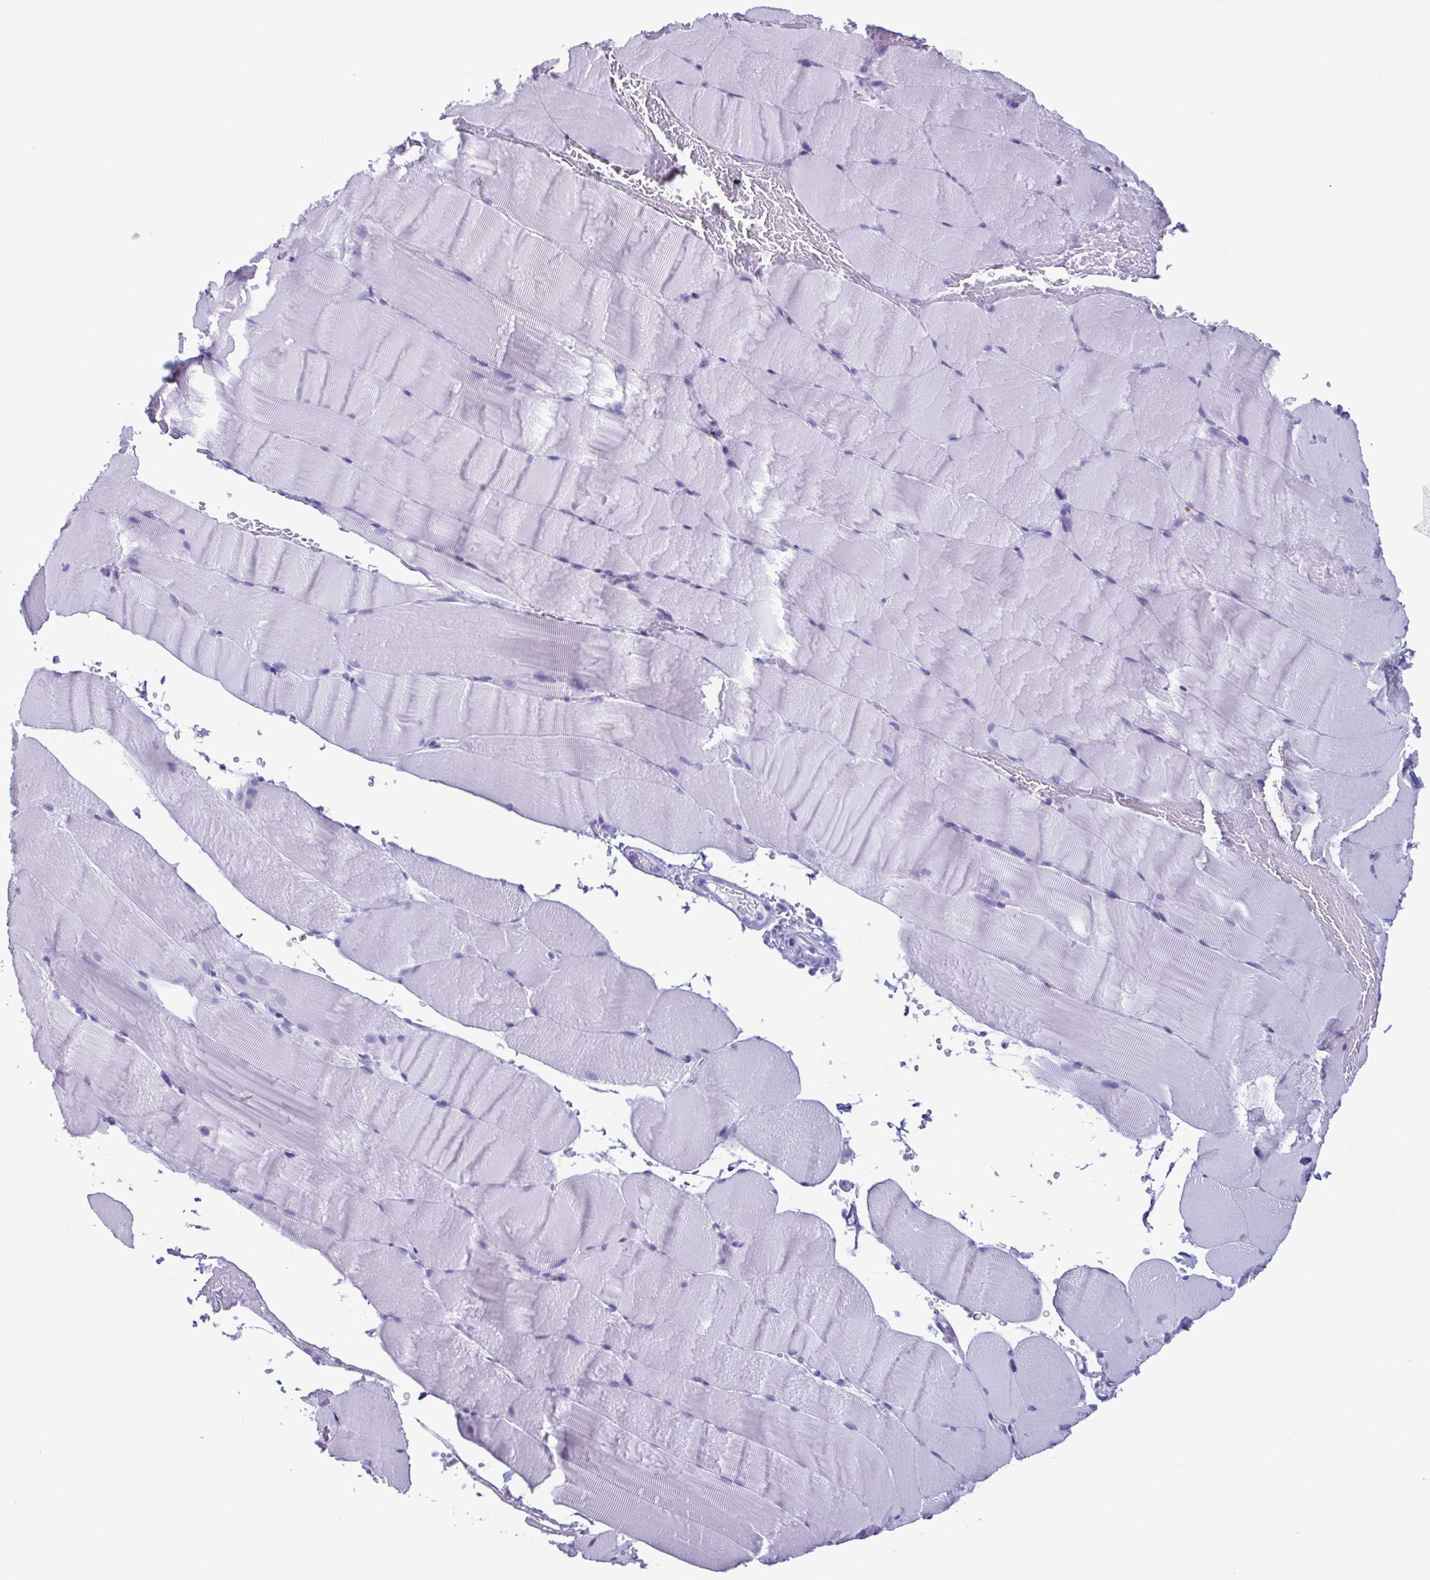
{"staining": {"intensity": "negative", "quantity": "none", "location": "none"}, "tissue": "skeletal muscle", "cell_type": "Myocytes", "image_type": "normal", "snomed": [{"axis": "morphology", "description": "Normal tissue, NOS"}, {"axis": "topography", "description": "Skeletal muscle"}], "caption": "IHC image of normal skeletal muscle: human skeletal muscle stained with DAB (3,3'-diaminobenzidine) demonstrates no significant protein staining in myocytes.", "gene": "LTF", "patient": {"sex": "female", "age": 37}}